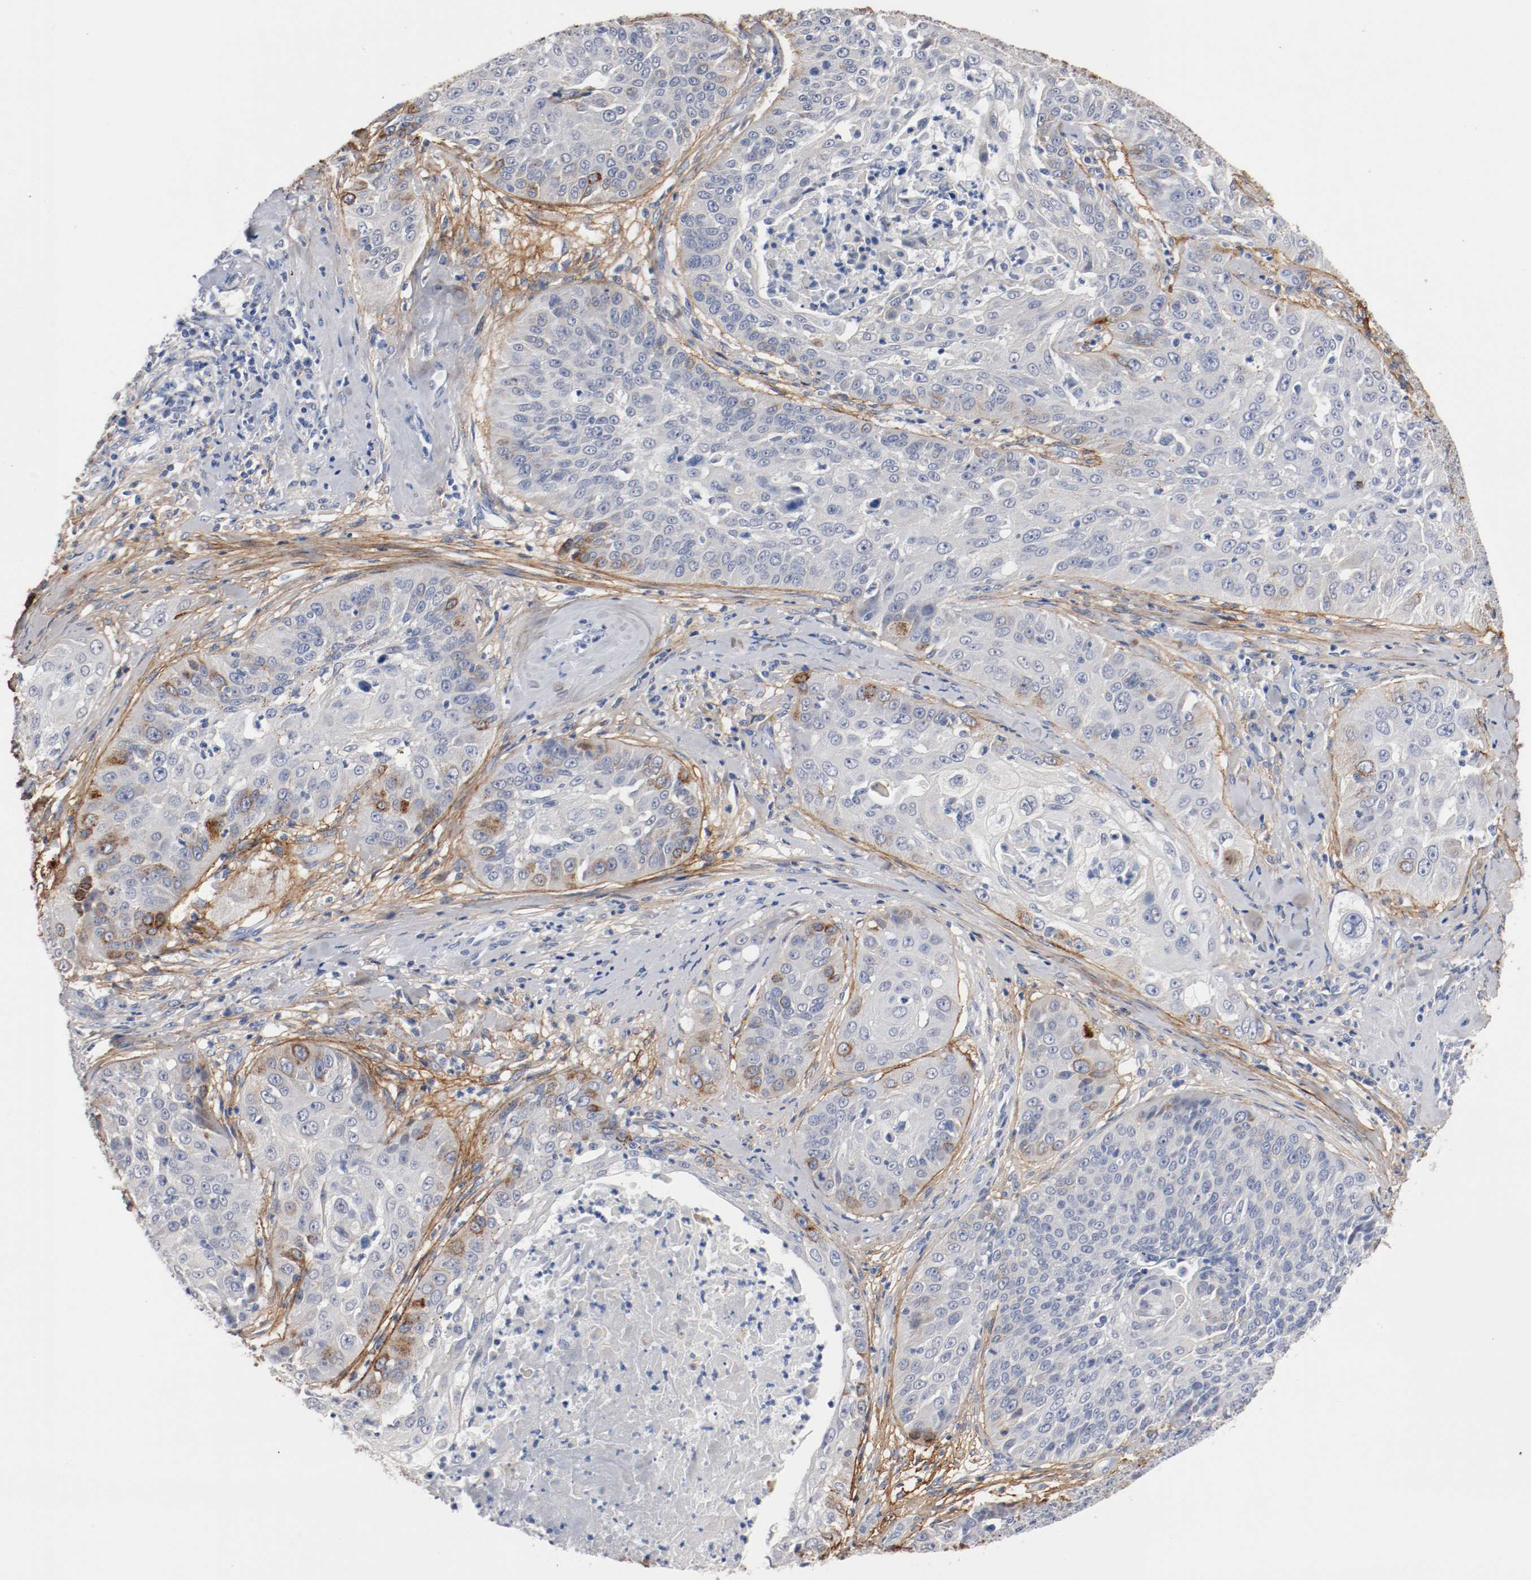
{"staining": {"intensity": "weak", "quantity": "<25%", "location": "cytoplasmic/membranous"}, "tissue": "cervical cancer", "cell_type": "Tumor cells", "image_type": "cancer", "snomed": [{"axis": "morphology", "description": "Squamous cell carcinoma, NOS"}, {"axis": "topography", "description": "Cervix"}], "caption": "An image of human cervical cancer is negative for staining in tumor cells.", "gene": "TNC", "patient": {"sex": "female", "age": 64}}